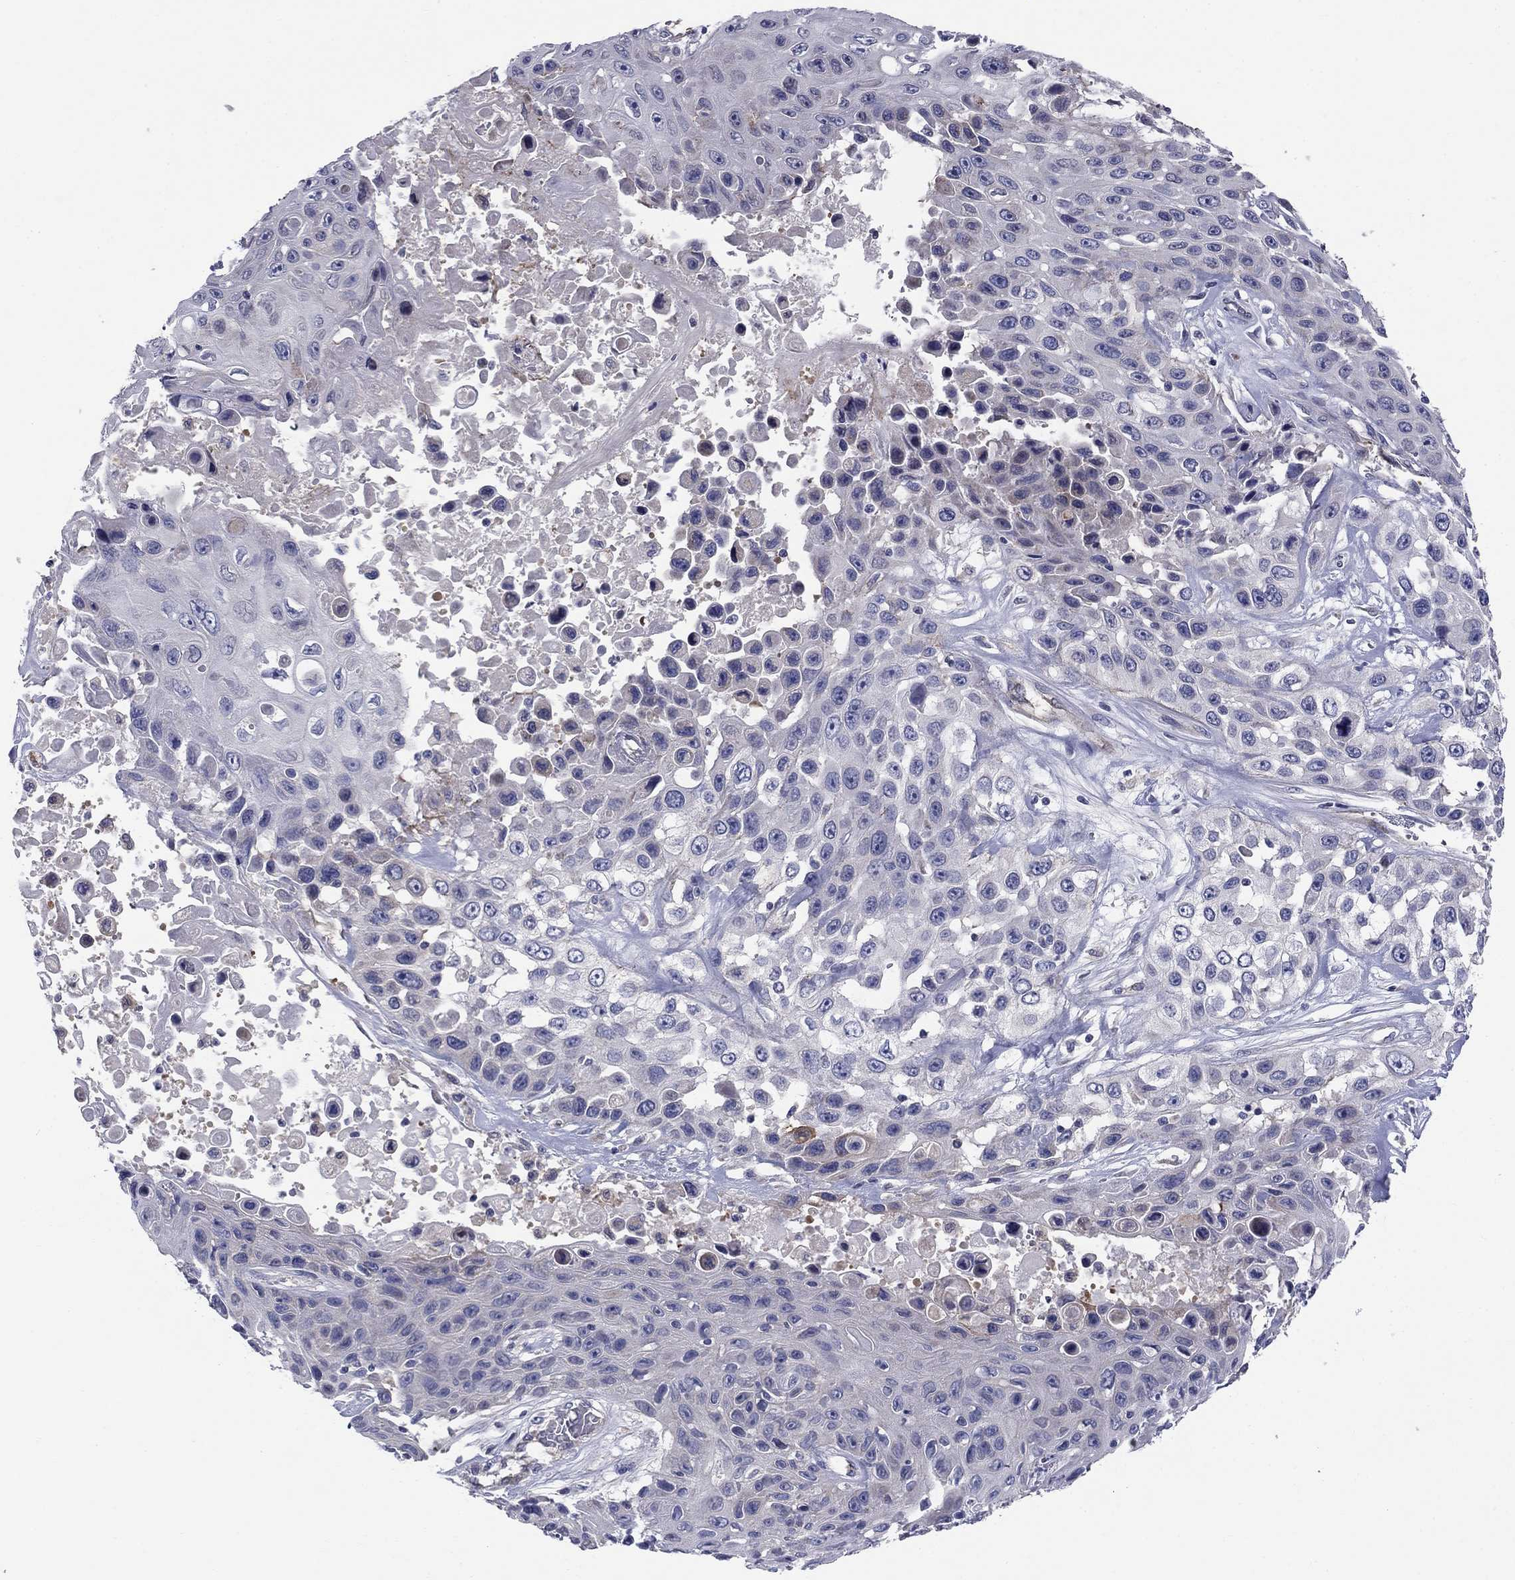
{"staining": {"intensity": "negative", "quantity": "none", "location": "none"}, "tissue": "skin cancer", "cell_type": "Tumor cells", "image_type": "cancer", "snomed": [{"axis": "morphology", "description": "Squamous cell carcinoma, NOS"}, {"axis": "topography", "description": "Skin"}], "caption": "An IHC image of skin cancer (squamous cell carcinoma) is shown. There is no staining in tumor cells of skin cancer (squamous cell carcinoma).", "gene": "EMP2", "patient": {"sex": "male", "age": 82}}